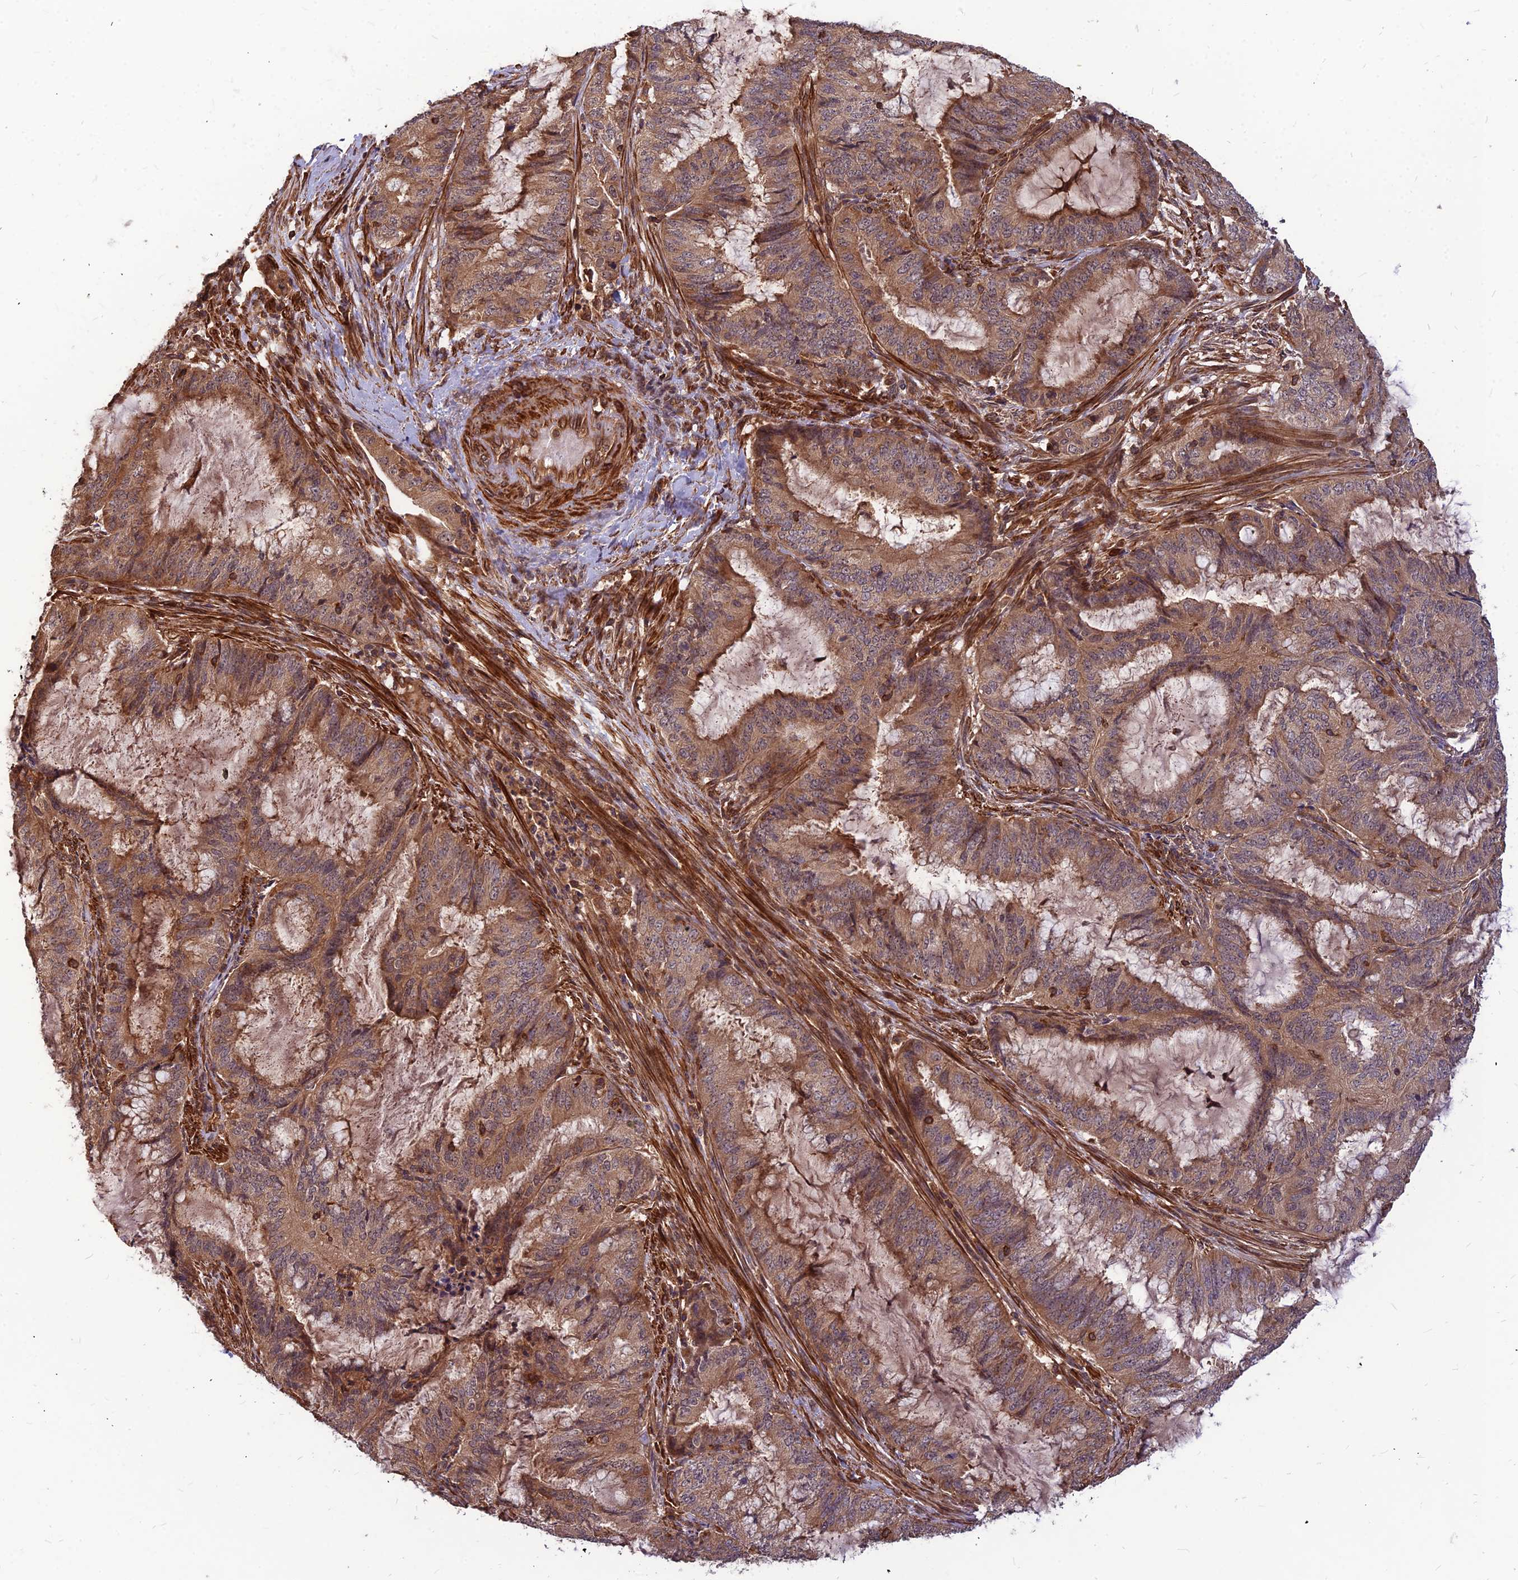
{"staining": {"intensity": "moderate", "quantity": ">75%", "location": "cytoplasmic/membranous"}, "tissue": "endometrial cancer", "cell_type": "Tumor cells", "image_type": "cancer", "snomed": [{"axis": "morphology", "description": "Adenocarcinoma, NOS"}, {"axis": "topography", "description": "Endometrium"}], "caption": "Moderate cytoplasmic/membranous protein expression is appreciated in approximately >75% of tumor cells in adenocarcinoma (endometrial). Ihc stains the protein in brown and the nuclei are stained blue.", "gene": "ZNF467", "patient": {"sex": "female", "age": 51}}